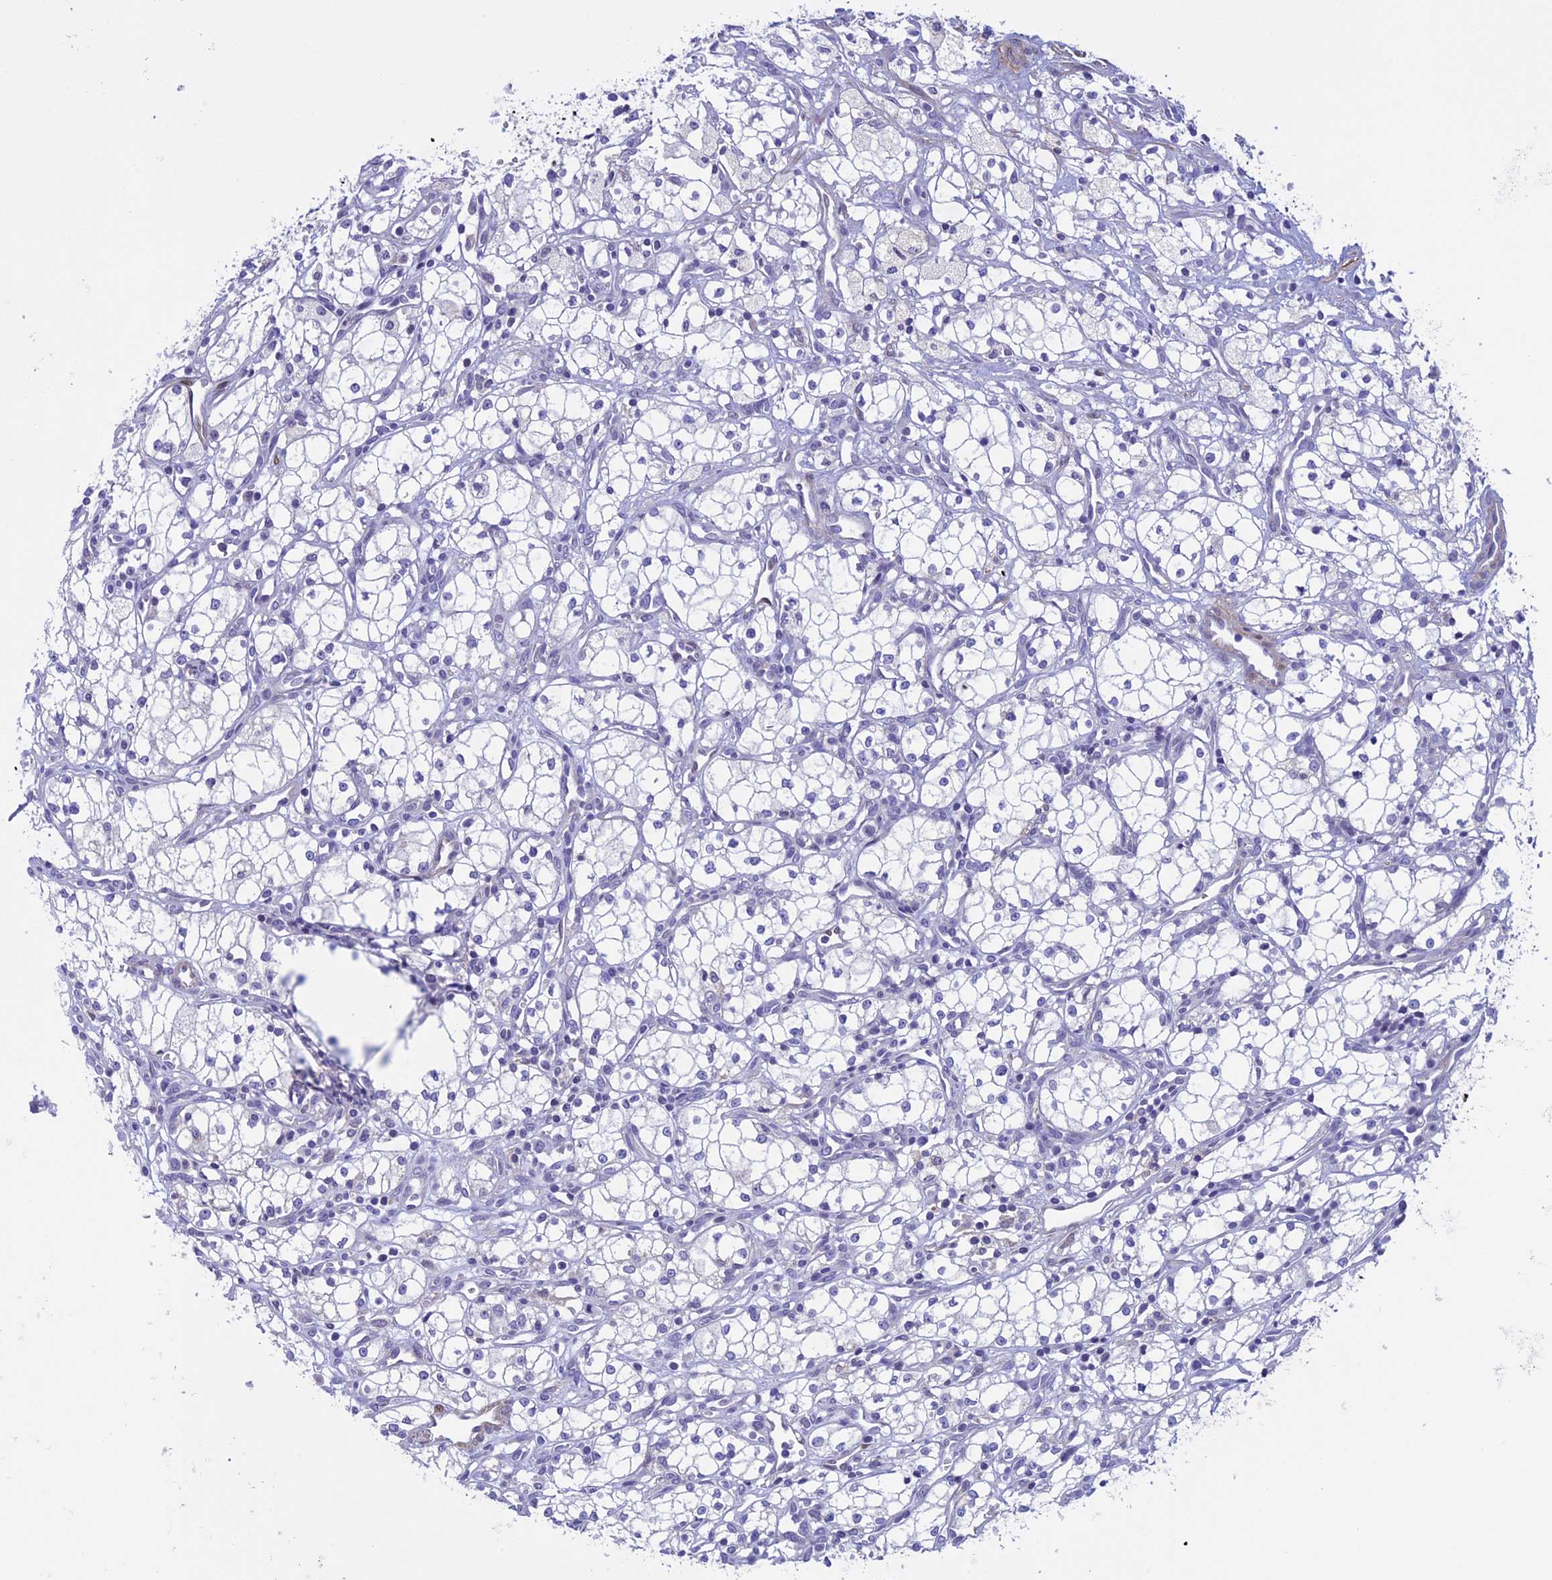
{"staining": {"intensity": "negative", "quantity": "none", "location": "none"}, "tissue": "renal cancer", "cell_type": "Tumor cells", "image_type": "cancer", "snomed": [{"axis": "morphology", "description": "Adenocarcinoma, NOS"}, {"axis": "topography", "description": "Kidney"}], "caption": "Tumor cells show no significant protein staining in renal adenocarcinoma. (DAB (3,3'-diaminobenzidine) immunohistochemistry visualized using brightfield microscopy, high magnification).", "gene": "IGSF6", "patient": {"sex": "male", "age": 59}}